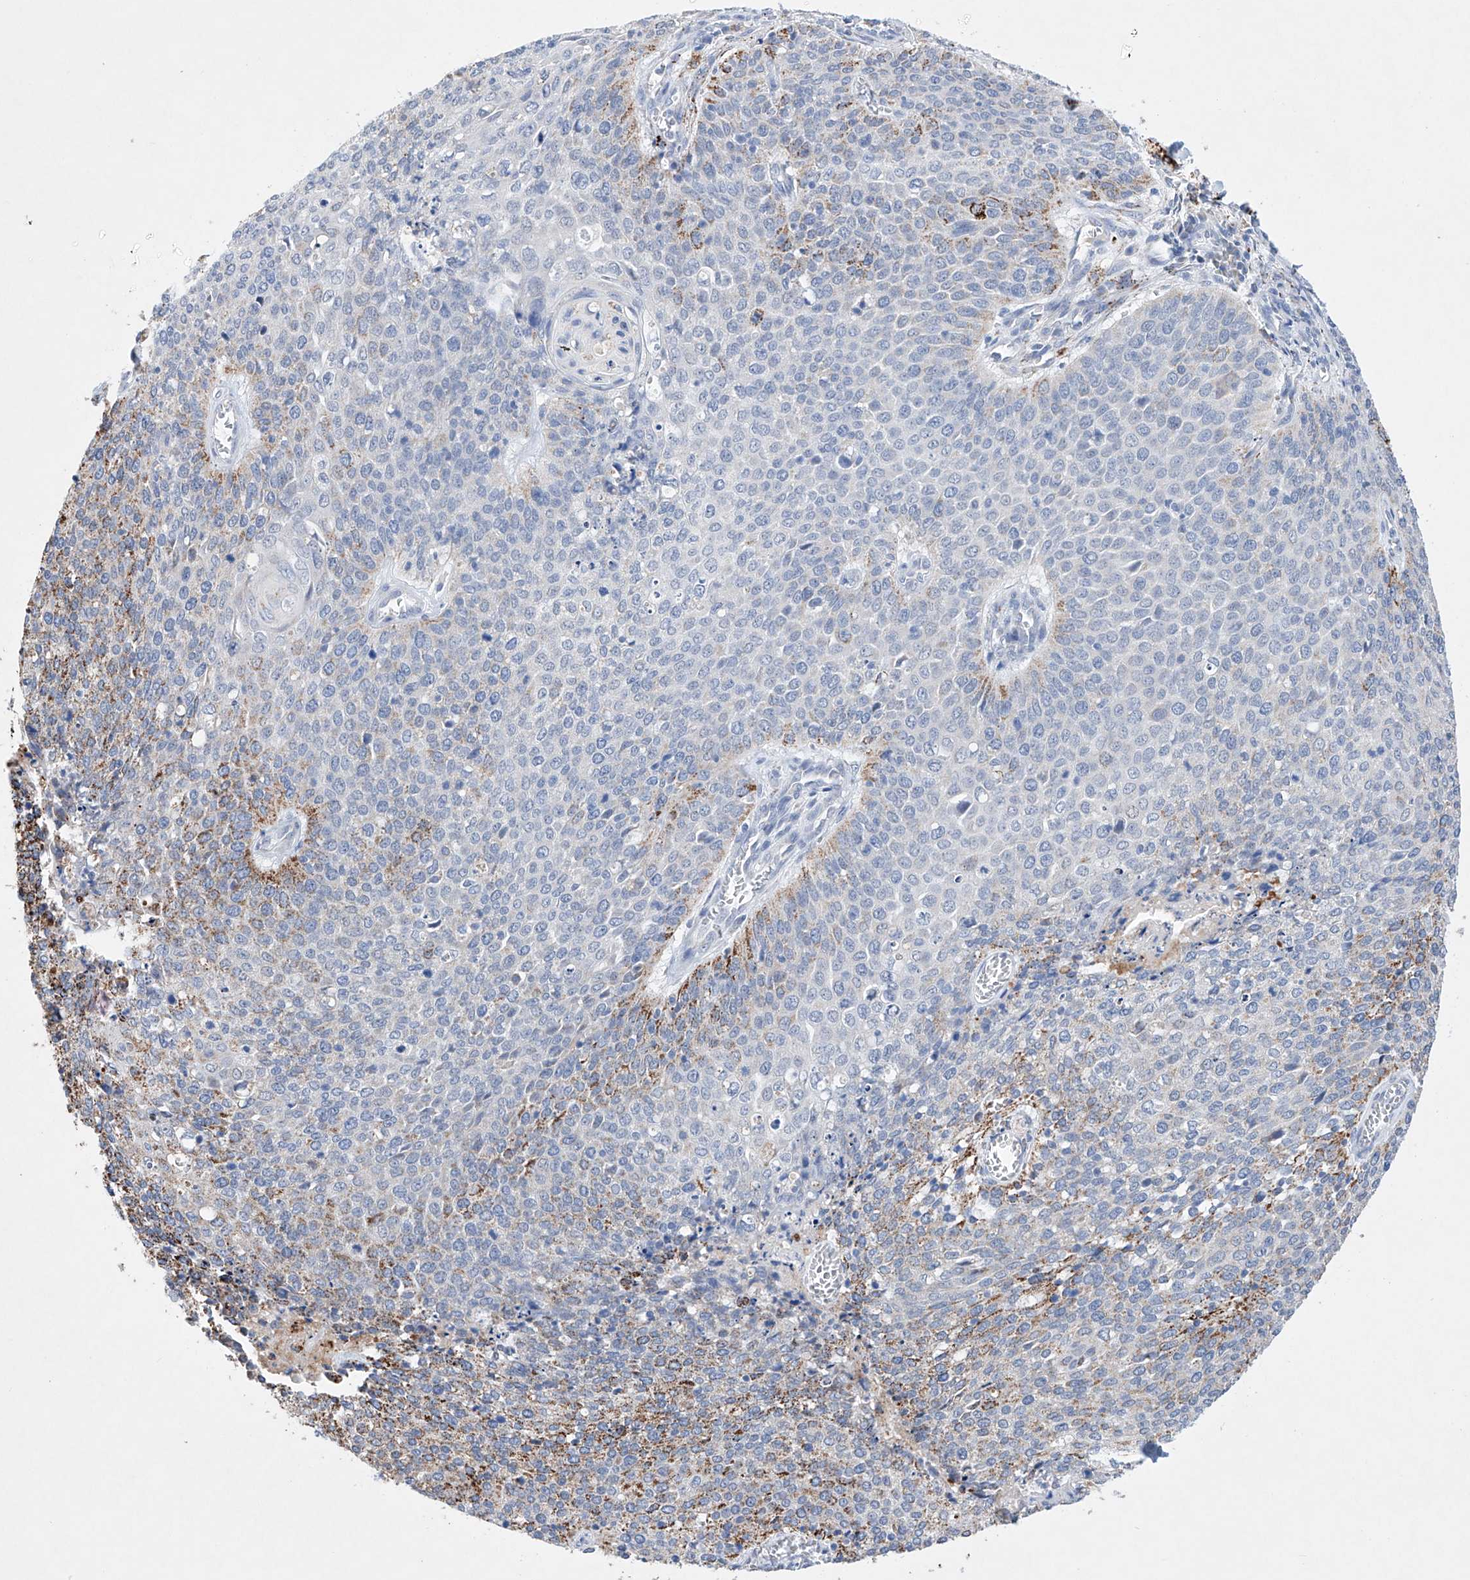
{"staining": {"intensity": "moderate", "quantity": "<25%", "location": "cytoplasmic/membranous"}, "tissue": "cervical cancer", "cell_type": "Tumor cells", "image_type": "cancer", "snomed": [{"axis": "morphology", "description": "Squamous cell carcinoma, NOS"}, {"axis": "topography", "description": "Cervix"}], "caption": "A high-resolution photomicrograph shows immunohistochemistry (IHC) staining of squamous cell carcinoma (cervical), which displays moderate cytoplasmic/membranous positivity in approximately <25% of tumor cells.", "gene": "NRROS", "patient": {"sex": "female", "age": 39}}